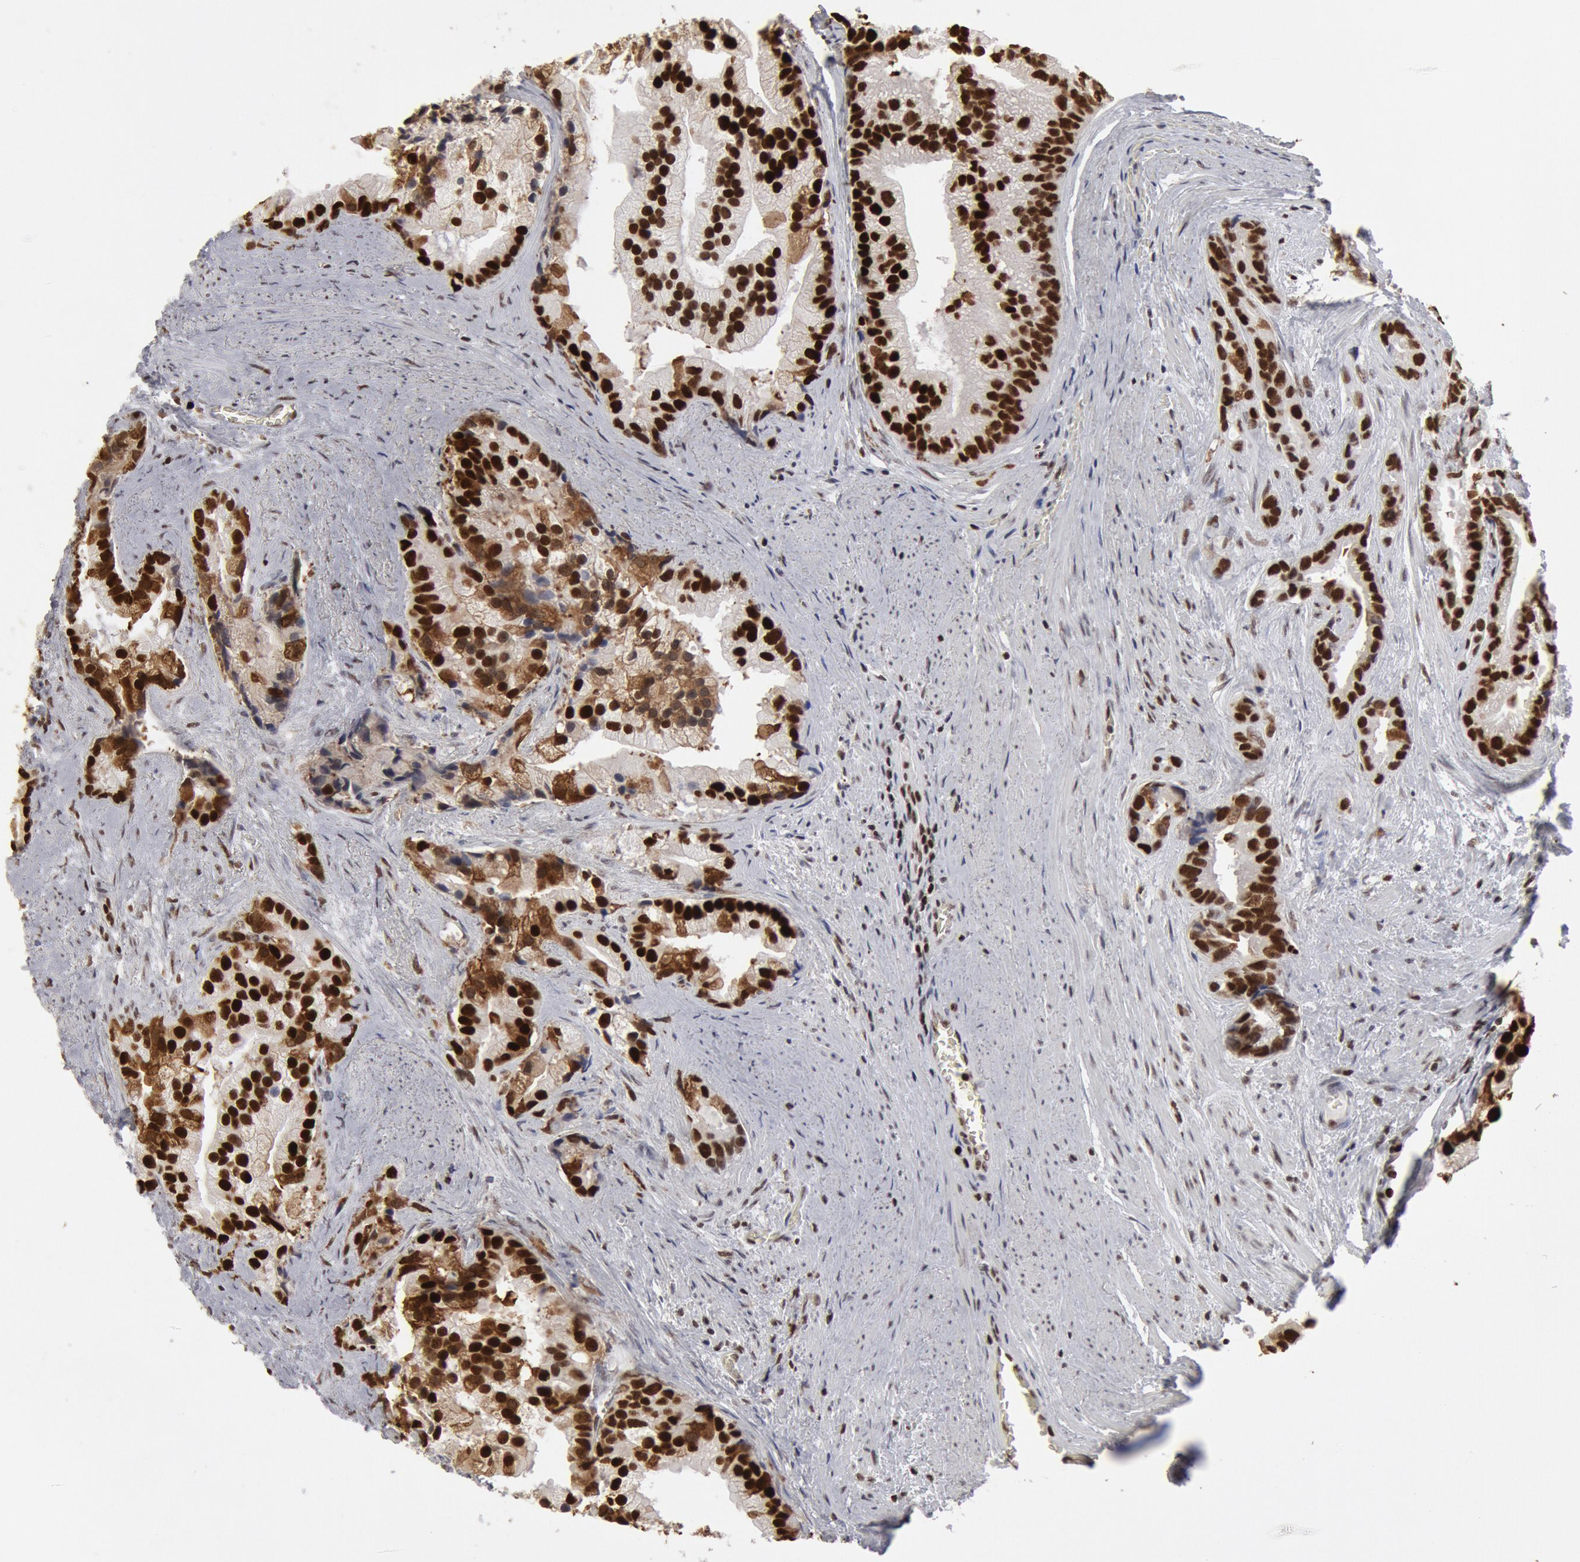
{"staining": {"intensity": "strong", "quantity": ">75%", "location": "nuclear"}, "tissue": "prostate cancer", "cell_type": "Tumor cells", "image_type": "cancer", "snomed": [{"axis": "morphology", "description": "Adenocarcinoma, Low grade"}, {"axis": "topography", "description": "Prostate"}], "caption": "Prostate cancer stained for a protein (brown) displays strong nuclear positive expression in approximately >75% of tumor cells.", "gene": "SUB1", "patient": {"sex": "male", "age": 71}}